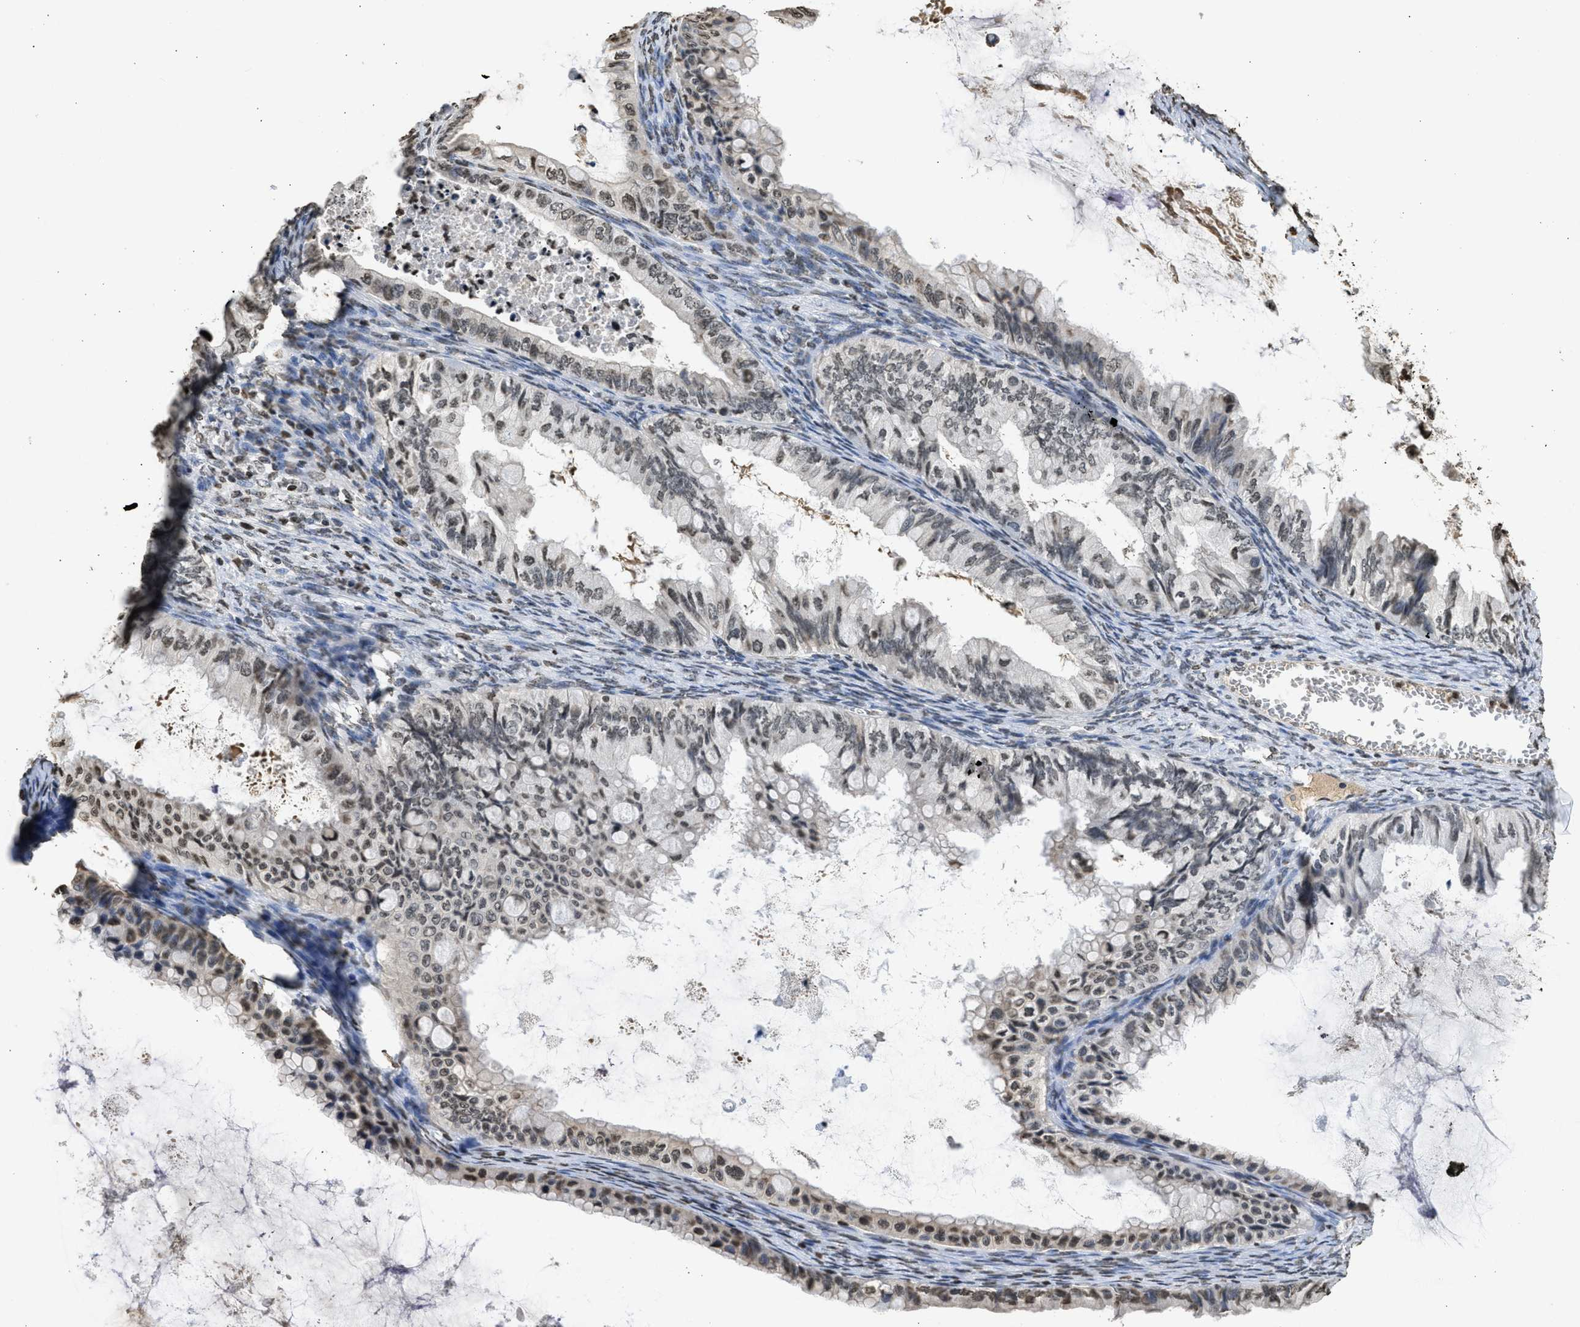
{"staining": {"intensity": "weak", "quantity": ">75%", "location": "nuclear"}, "tissue": "ovarian cancer", "cell_type": "Tumor cells", "image_type": "cancer", "snomed": [{"axis": "morphology", "description": "Cystadenocarcinoma, mucinous, NOS"}, {"axis": "topography", "description": "Ovary"}], "caption": "Protein expression analysis of human ovarian cancer reveals weak nuclear positivity in about >75% of tumor cells.", "gene": "RRAGC", "patient": {"sex": "female", "age": 80}}